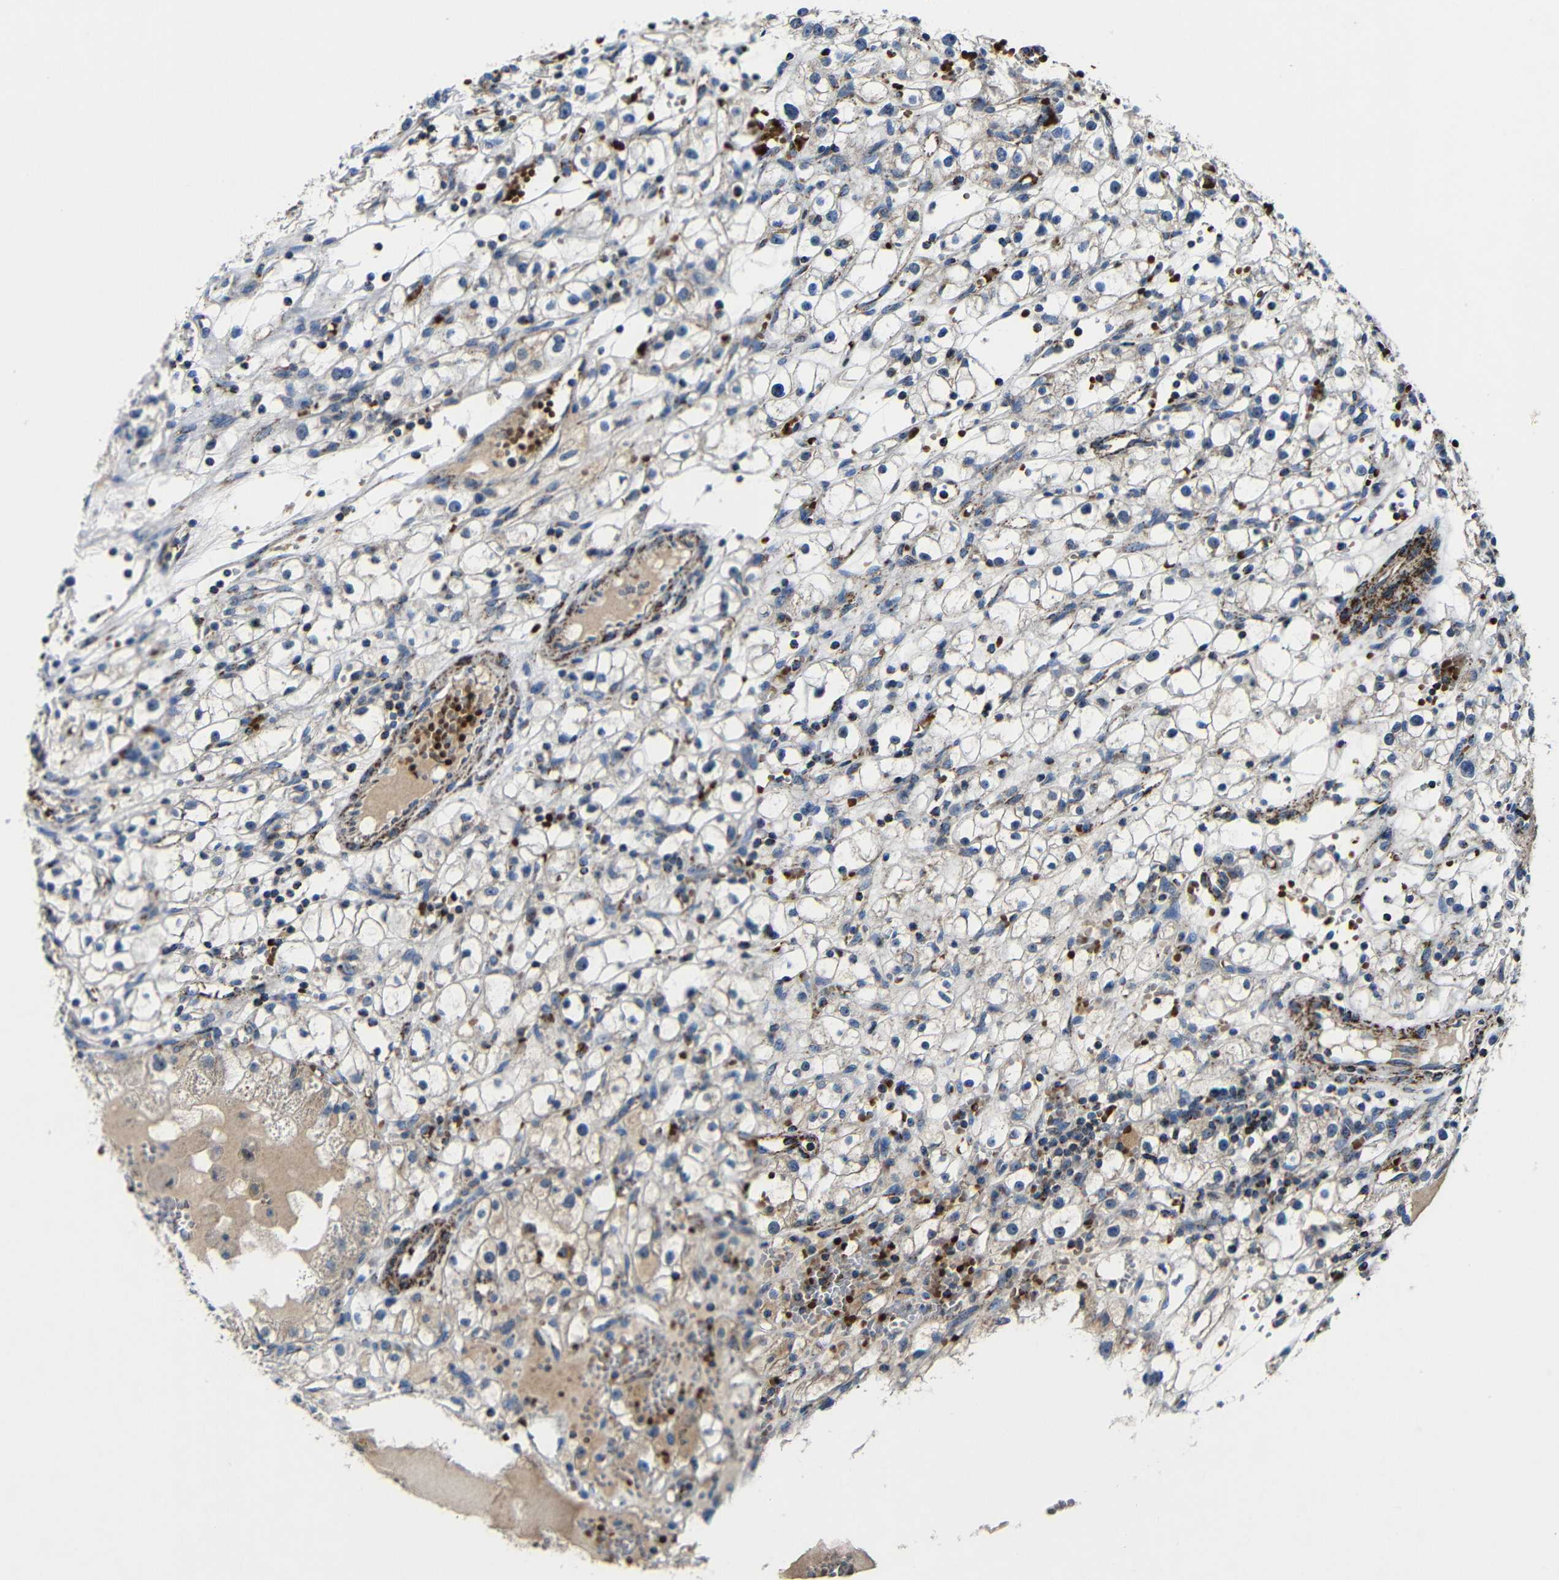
{"staining": {"intensity": "weak", "quantity": "<25%", "location": "cytoplasmic/membranous"}, "tissue": "renal cancer", "cell_type": "Tumor cells", "image_type": "cancer", "snomed": [{"axis": "morphology", "description": "Adenocarcinoma, NOS"}, {"axis": "topography", "description": "Kidney"}], "caption": "Renal cancer was stained to show a protein in brown. There is no significant staining in tumor cells.", "gene": "CA5B", "patient": {"sex": "male", "age": 56}}